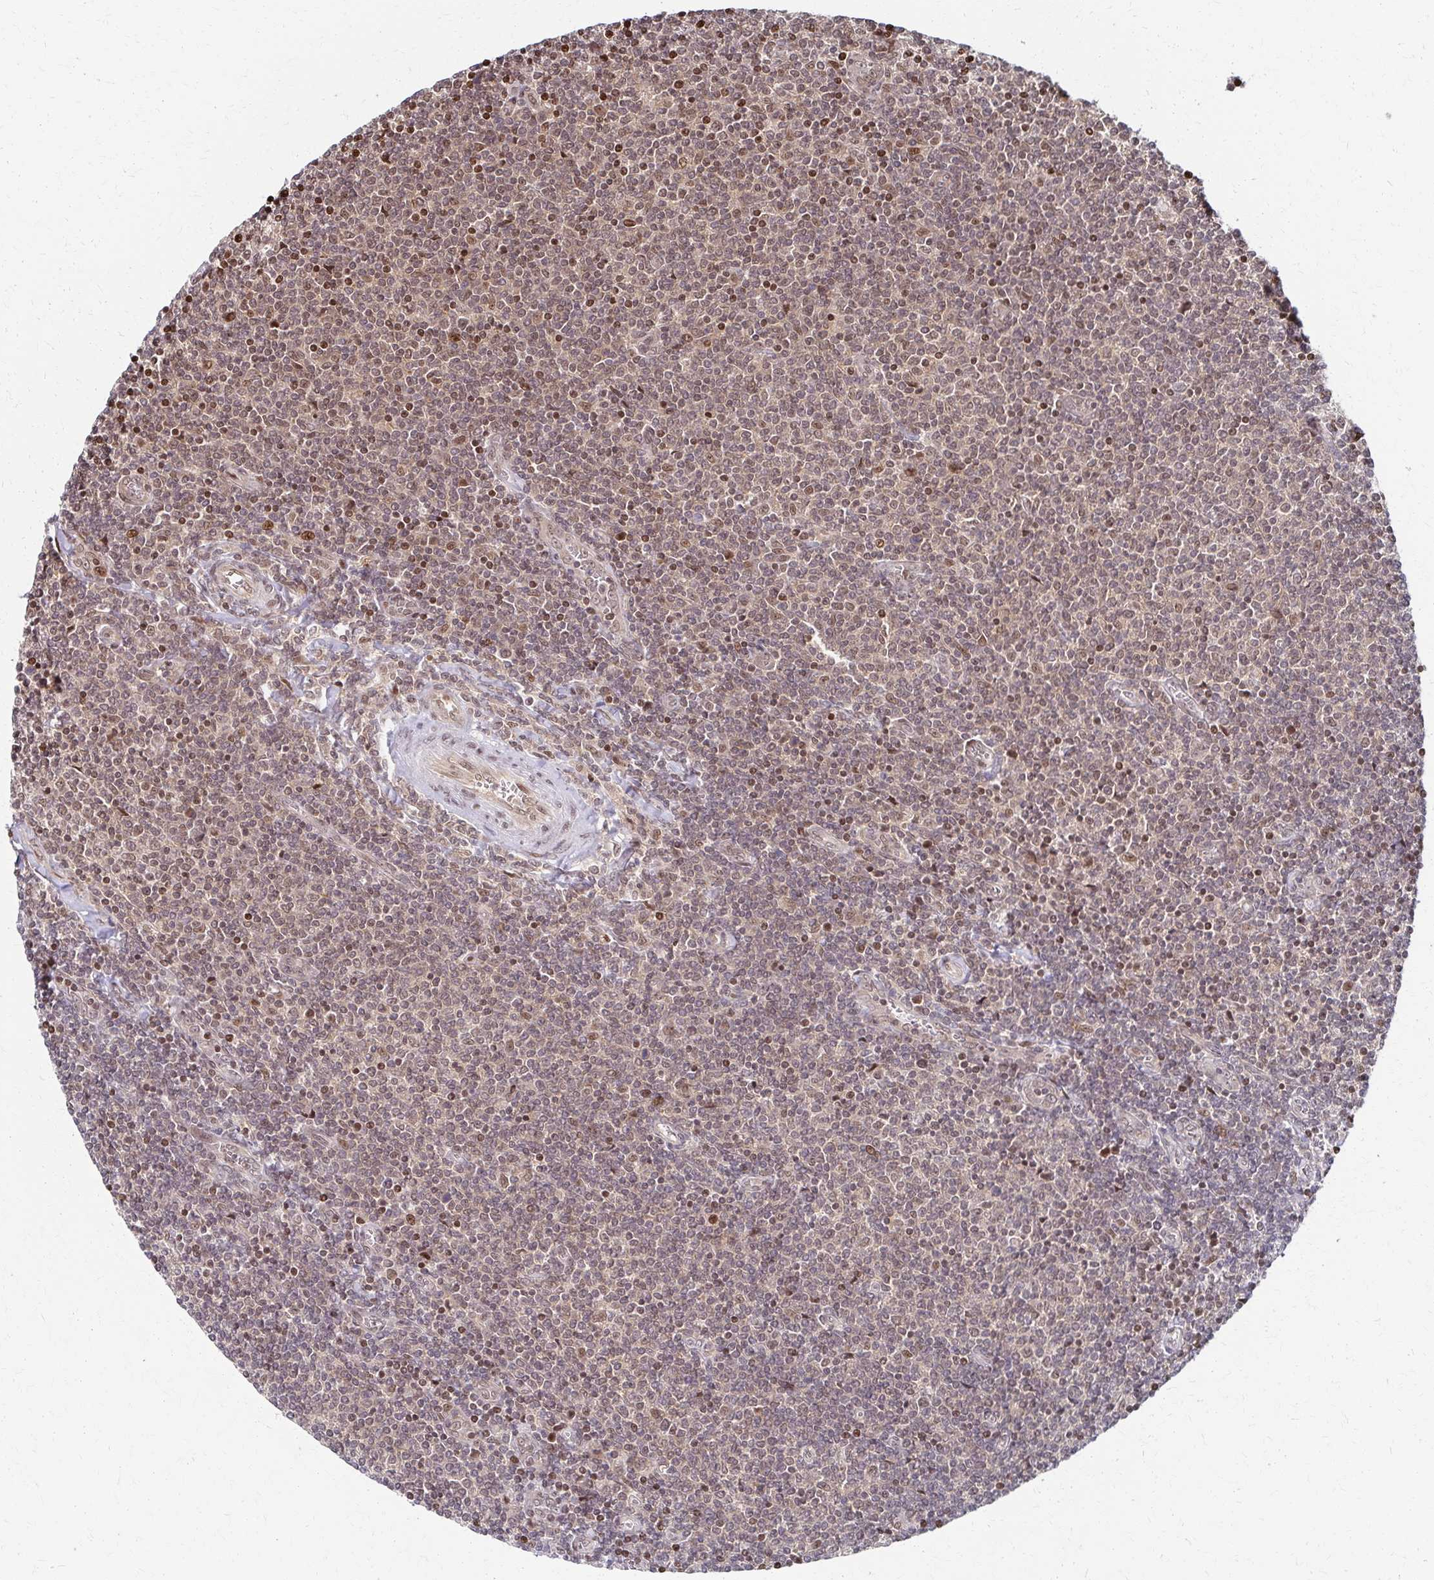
{"staining": {"intensity": "weak", "quantity": "<25%", "location": "nuclear"}, "tissue": "lymphoma", "cell_type": "Tumor cells", "image_type": "cancer", "snomed": [{"axis": "morphology", "description": "Malignant lymphoma, non-Hodgkin's type, Low grade"}, {"axis": "topography", "description": "Lymph node"}], "caption": "The IHC photomicrograph has no significant staining in tumor cells of lymphoma tissue.", "gene": "PSMD7", "patient": {"sex": "male", "age": 52}}